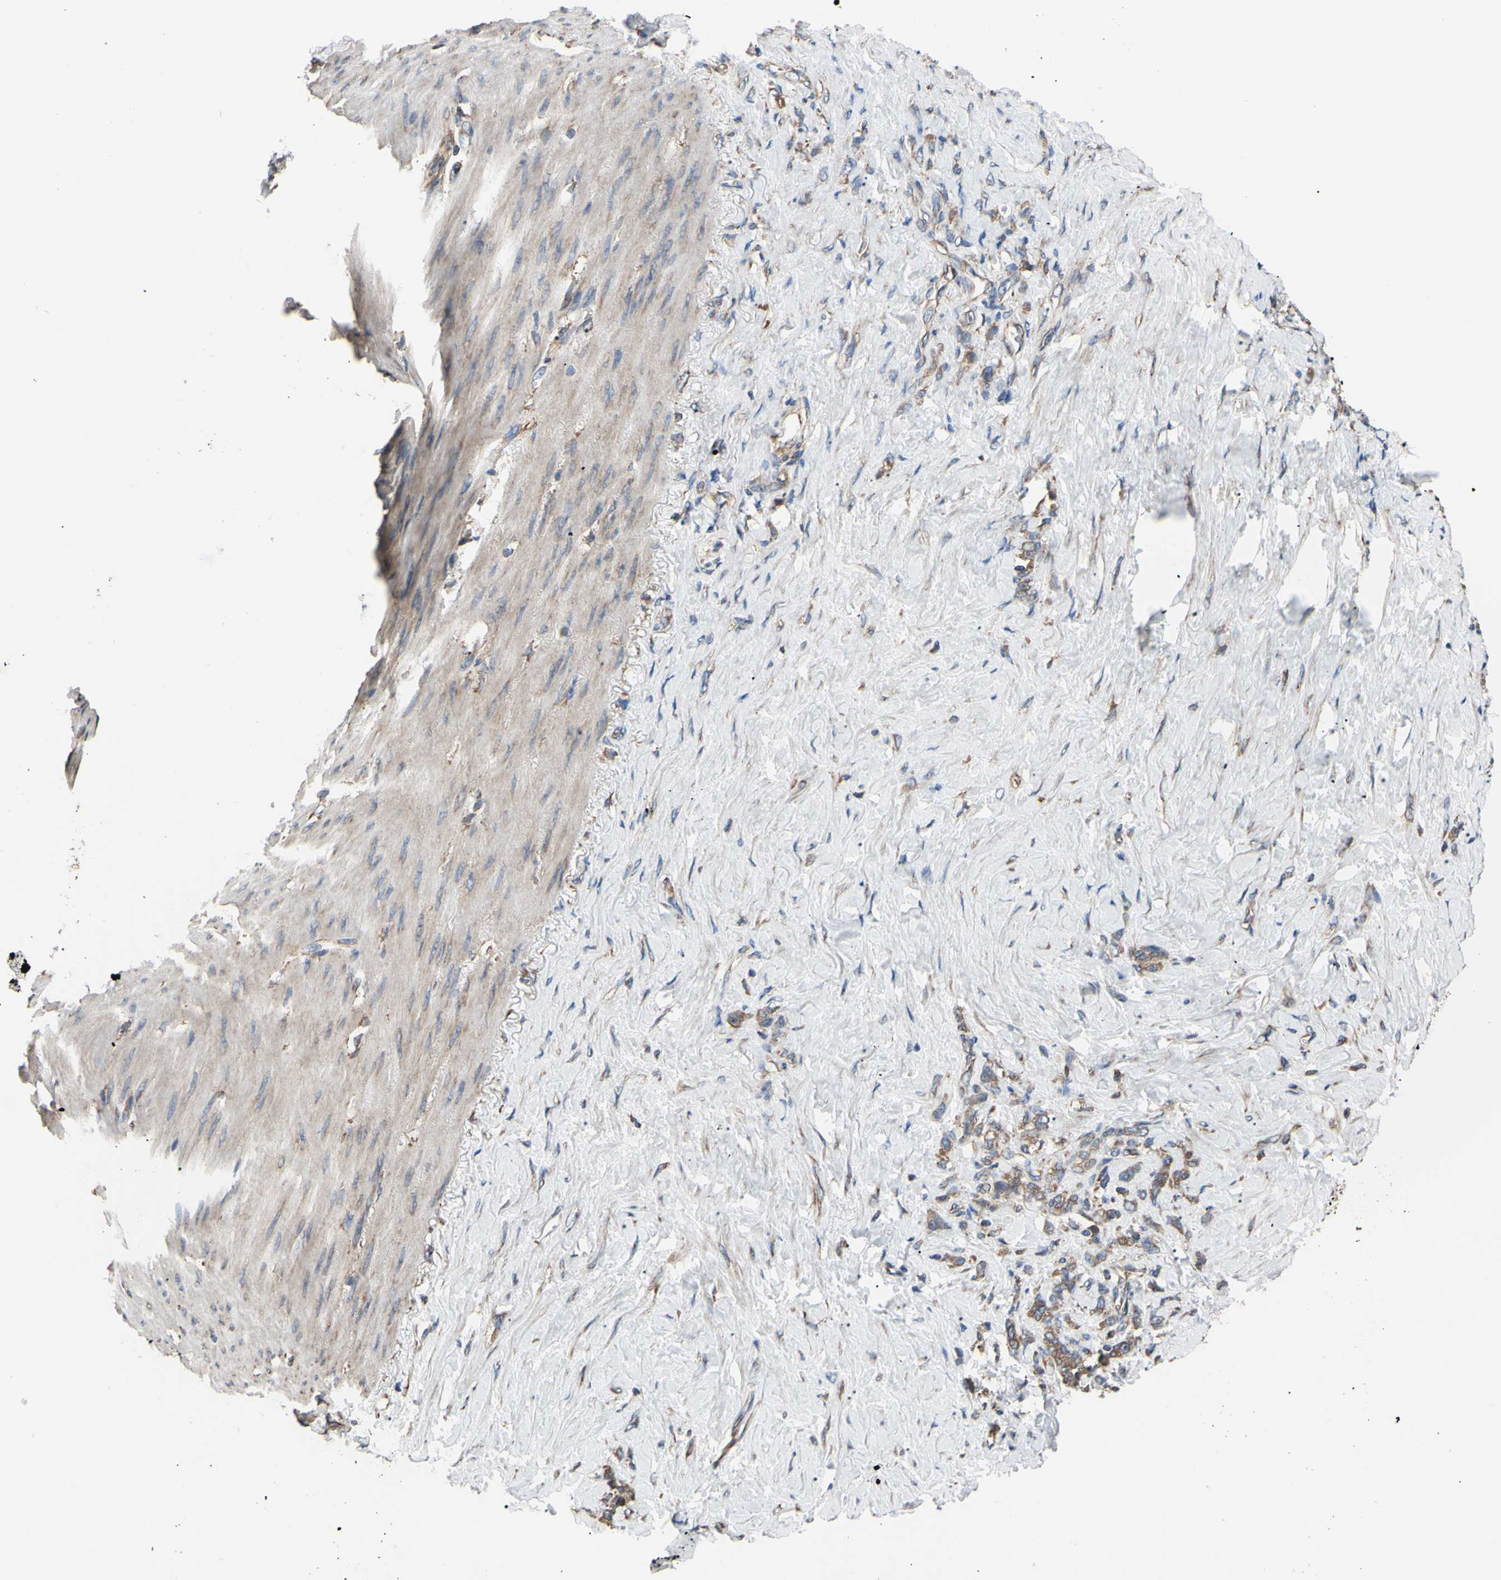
{"staining": {"intensity": "moderate", "quantity": ">75%", "location": "cytoplasmic/membranous"}, "tissue": "stomach cancer", "cell_type": "Tumor cells", "image_type": "cancer", "snomed": [{"axis": "morphology", "description": "Adenocarcinoma, NOS"}, {"axis": "topography", "description": "Stomach"}], "caption": "DAB (3,3'-diaminobenzidine) immunohistochemical staining of human stomach cancer (adenocarcinoma) exhibits moderate cytoplasmic/membranous protein expression in about >75% of tumor cells.", "gene": "BMF", "patient": {"sex": "male", "age": 82}}